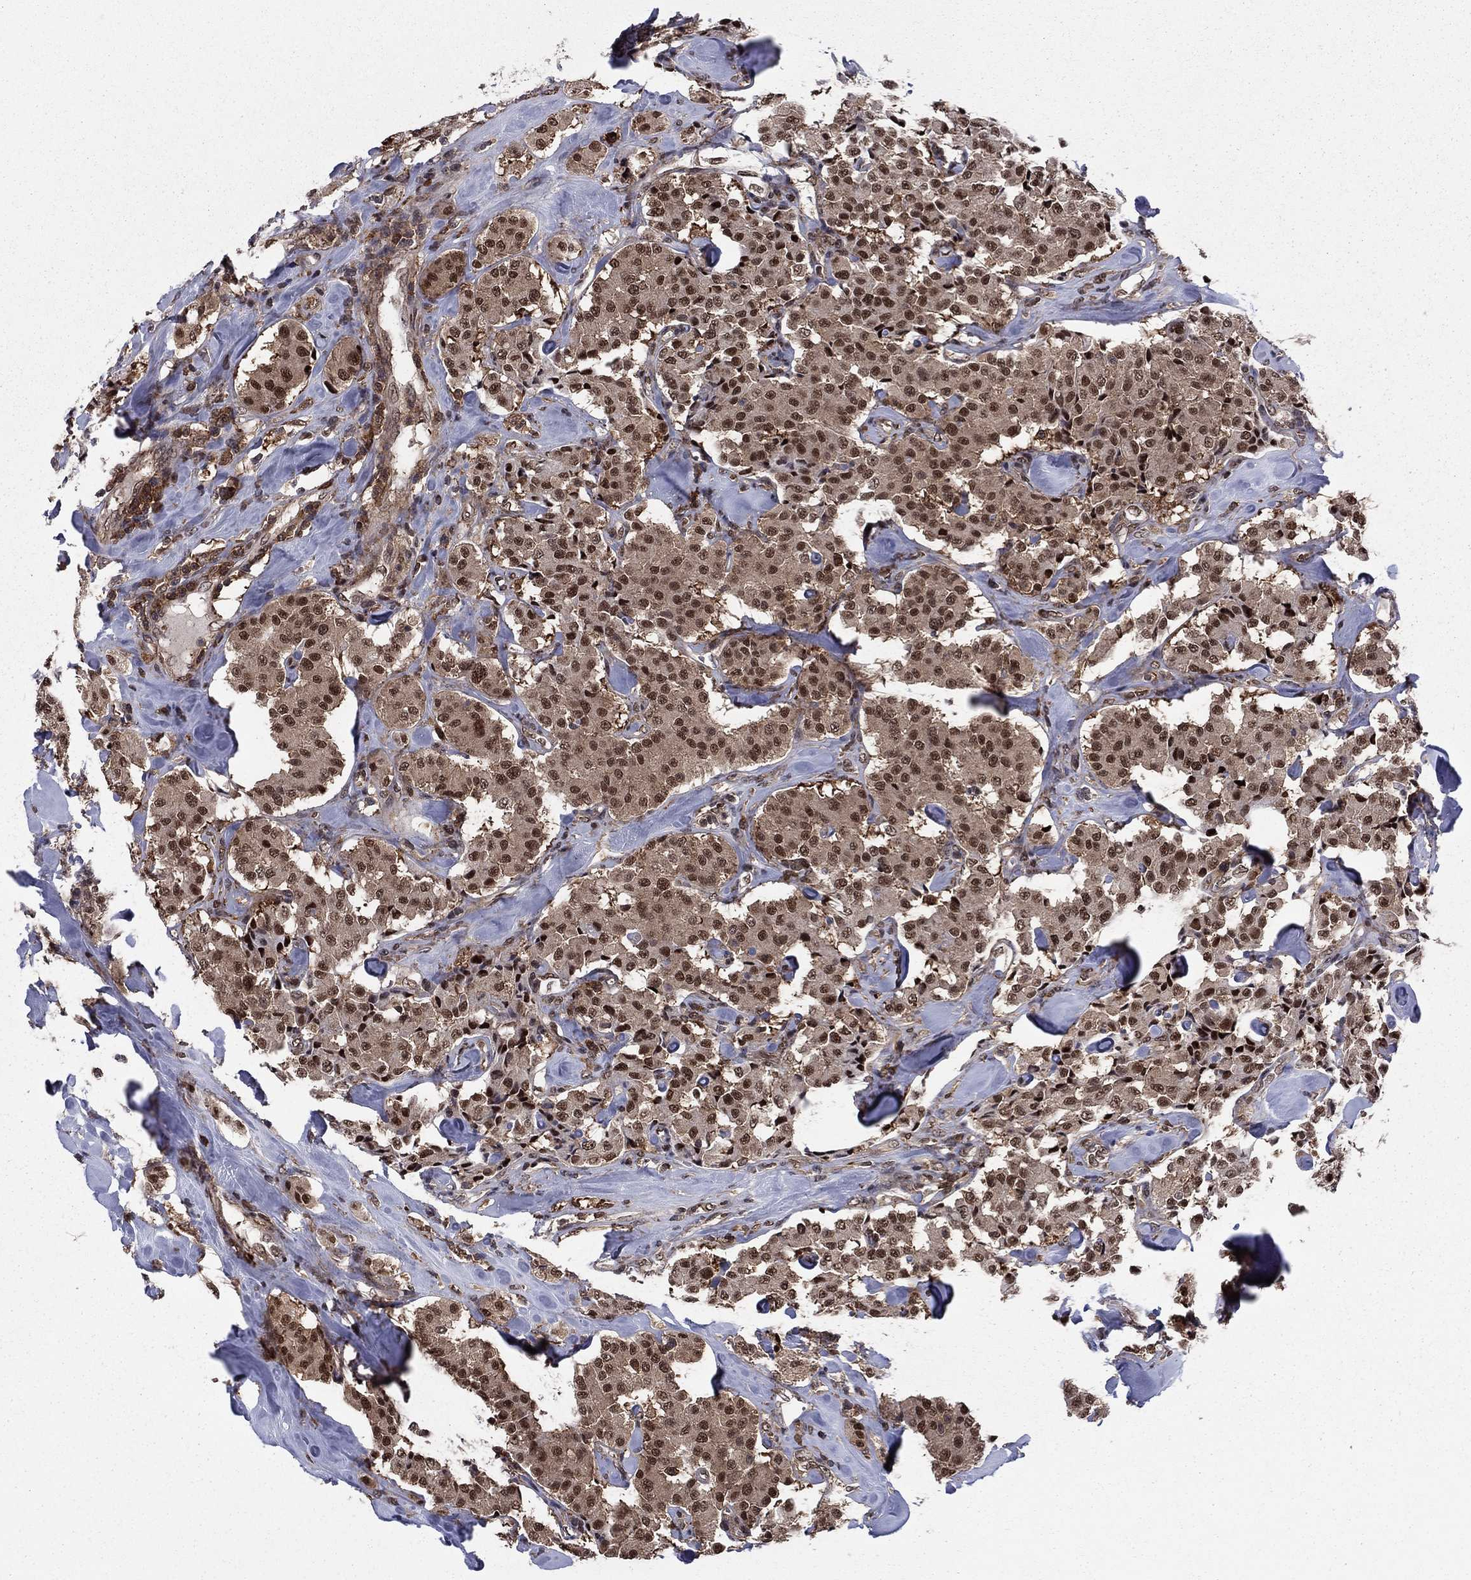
{"staining": {"intensity": "moderate", "quantity": ">75%", "location": "nuclear"}, "tissue": "carcinoid", "cell_type": "Tumor cells", "image_type": "cancer", "snomed": [{"axis": "morphology", "description": "Carcinoid, malignant, NOS"}, {"axis": "topography", "description": "Pancreas"}], "caption": "Malignant carcinoid was stained to show a protein in brown. There is medium levels of moderate nuclear staining in approximately >75% of tumor cells.", "gene": "PSMD2", "patient": {"sex": "male", "age": 41}}